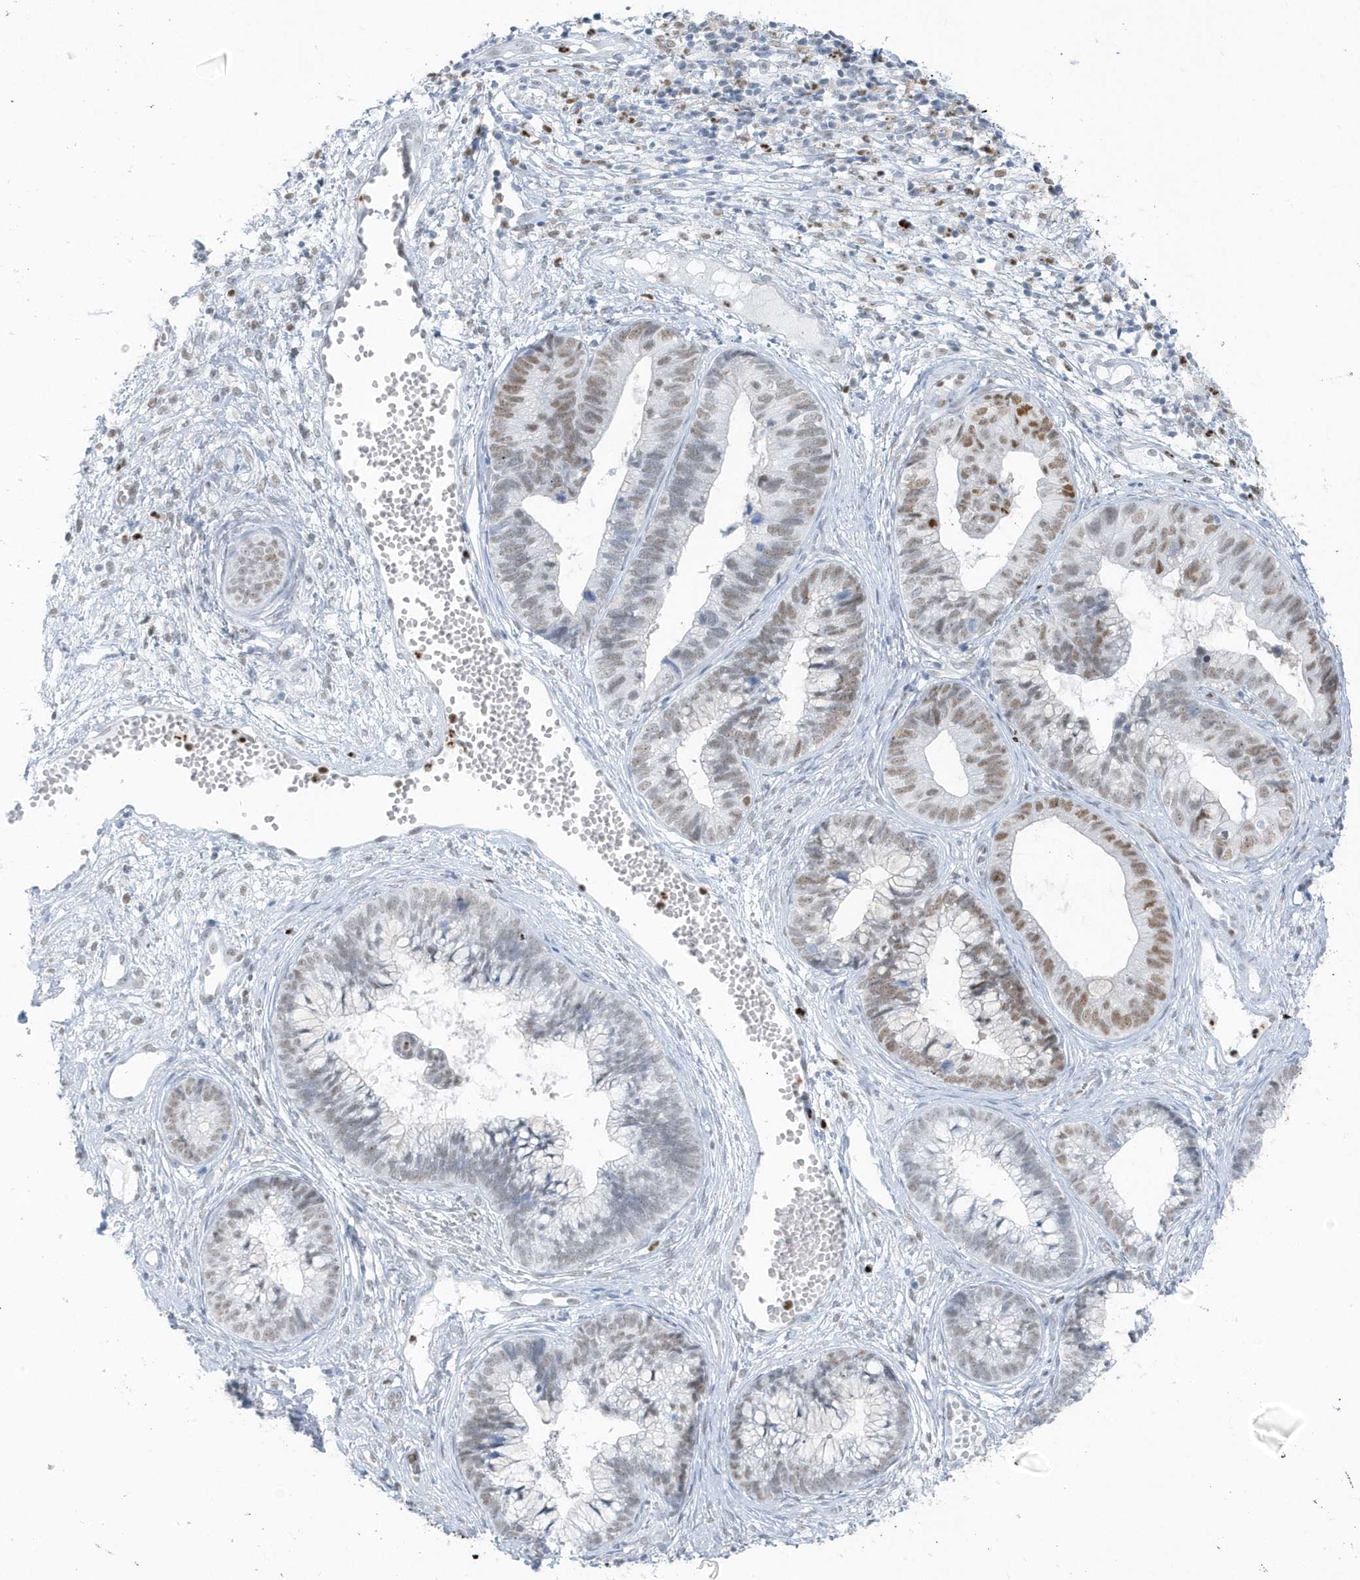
{"staining": {"intensity": "moderate", "quantity": "<25%", "location": "nuclear"}, "tissue": "cervical cancer", "cell_type": "Tumor cells", "image_type": "cancer", "snomed": [{"axis": "morphology", "description": "Adenocarcinoma, NOS"}, {"axis": "topography", "description": "Cervix"}], "caption": "Immunohistochemical staining of human adenocarcinoma (cervical) exhibits low levels of moderate nuclear expression in approximately <25% of tumor cells. The staining was performed using DAB (3,3'-diaminobenzidine), with brown indicating positive protein expression. Nuclei are stained blue with hematoxylin.", "gene": "SMIM34", "patient": {"sex": "female", "age": 44}}